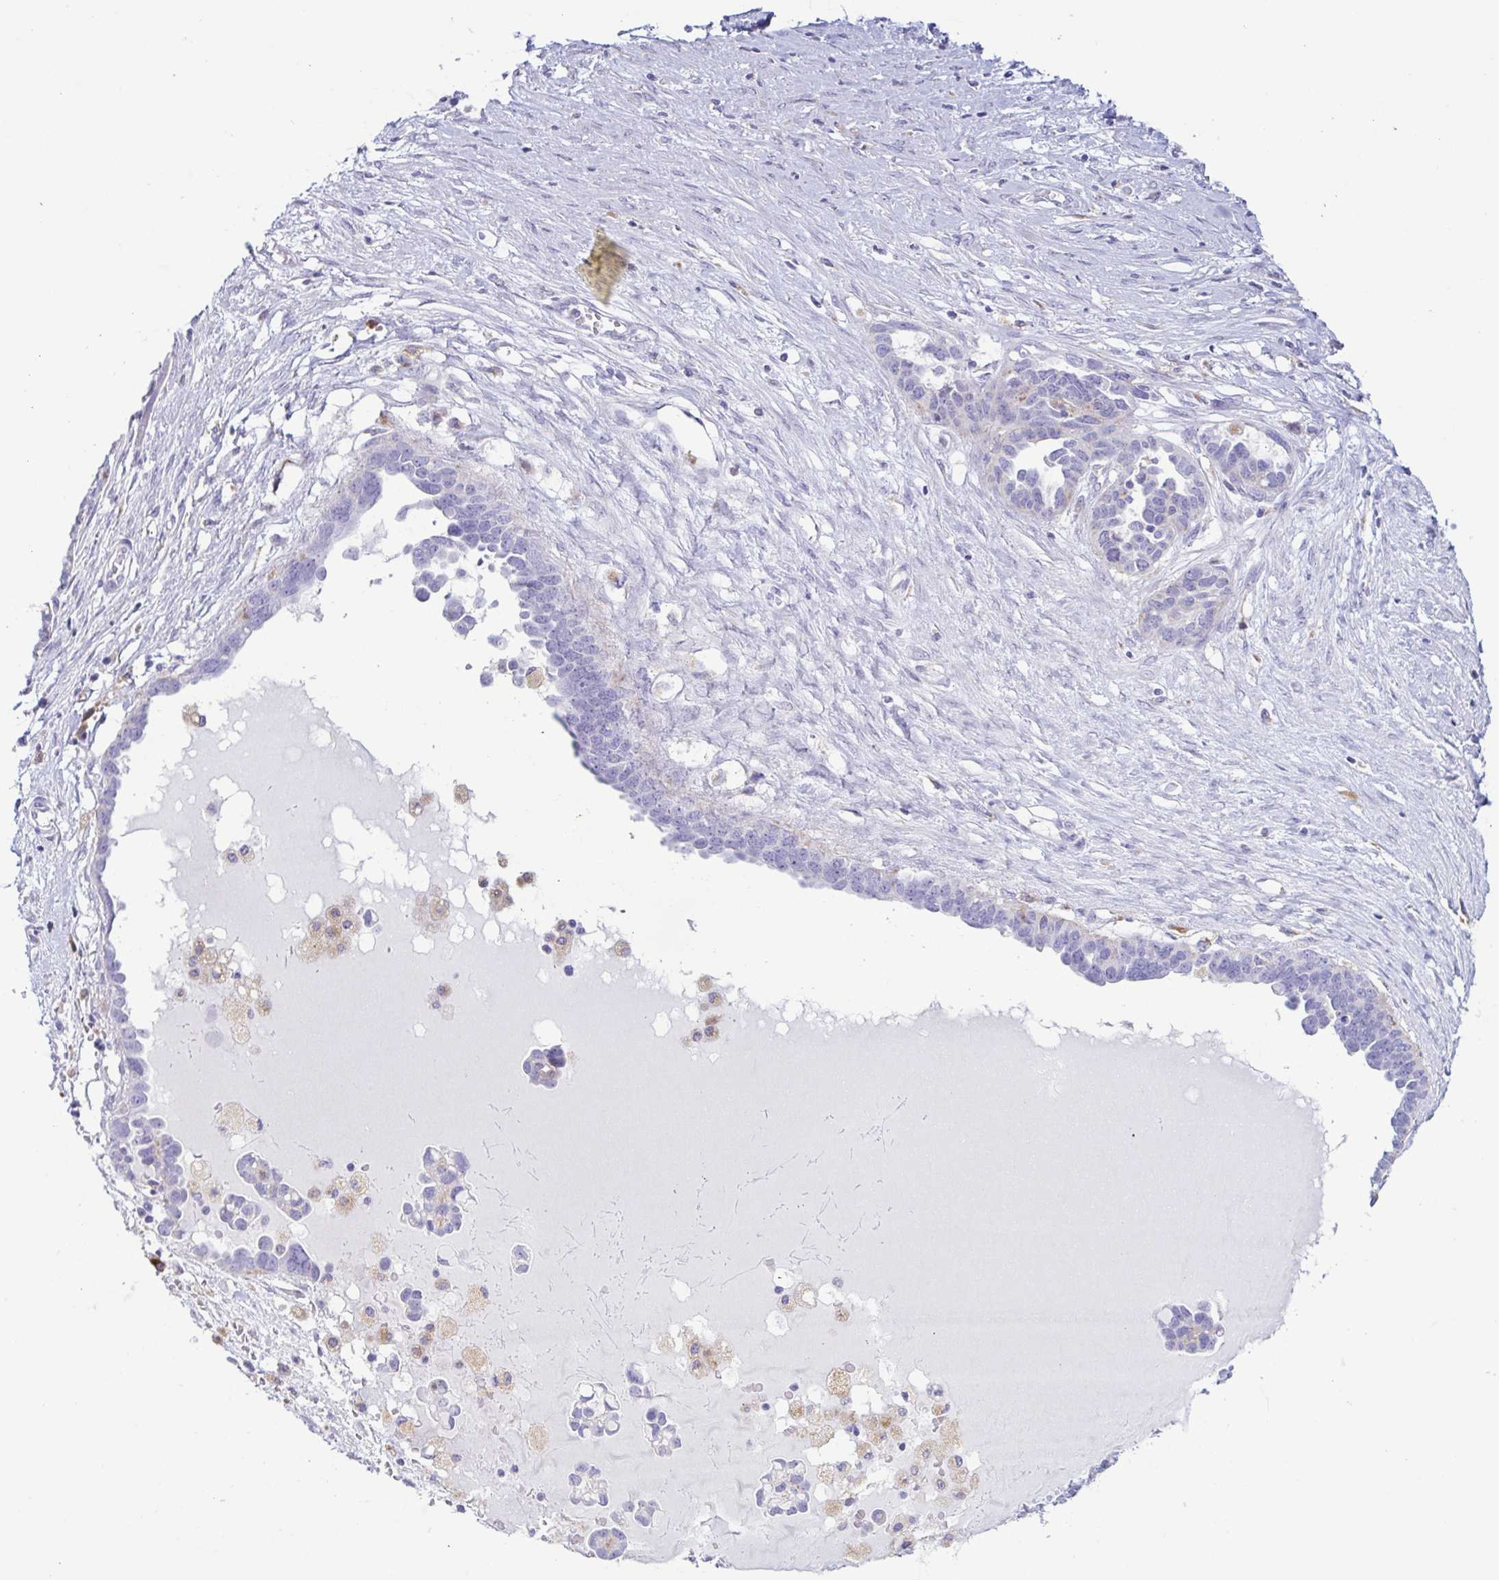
{"staining": {"intensity": "negative", "quantity": "none", "location": "none"}, "tissue": "ovarian cancer", "cell_type": "Tumor cells", "image_type": "cancer", "snomed": [{"axis": "morphology", "description": "Cystadenocarcinoma, serous, NOS"}, {"axis": "topography", "description": "Ovary"}], "caption": "Immunohistochemistry (IHC) of ovarian cancer (serous cystadenocarcinoma) shows no staining in tumor cells.", "gene": "ATP6V1G2", "patient": {"sex": "female", "age": 54}}